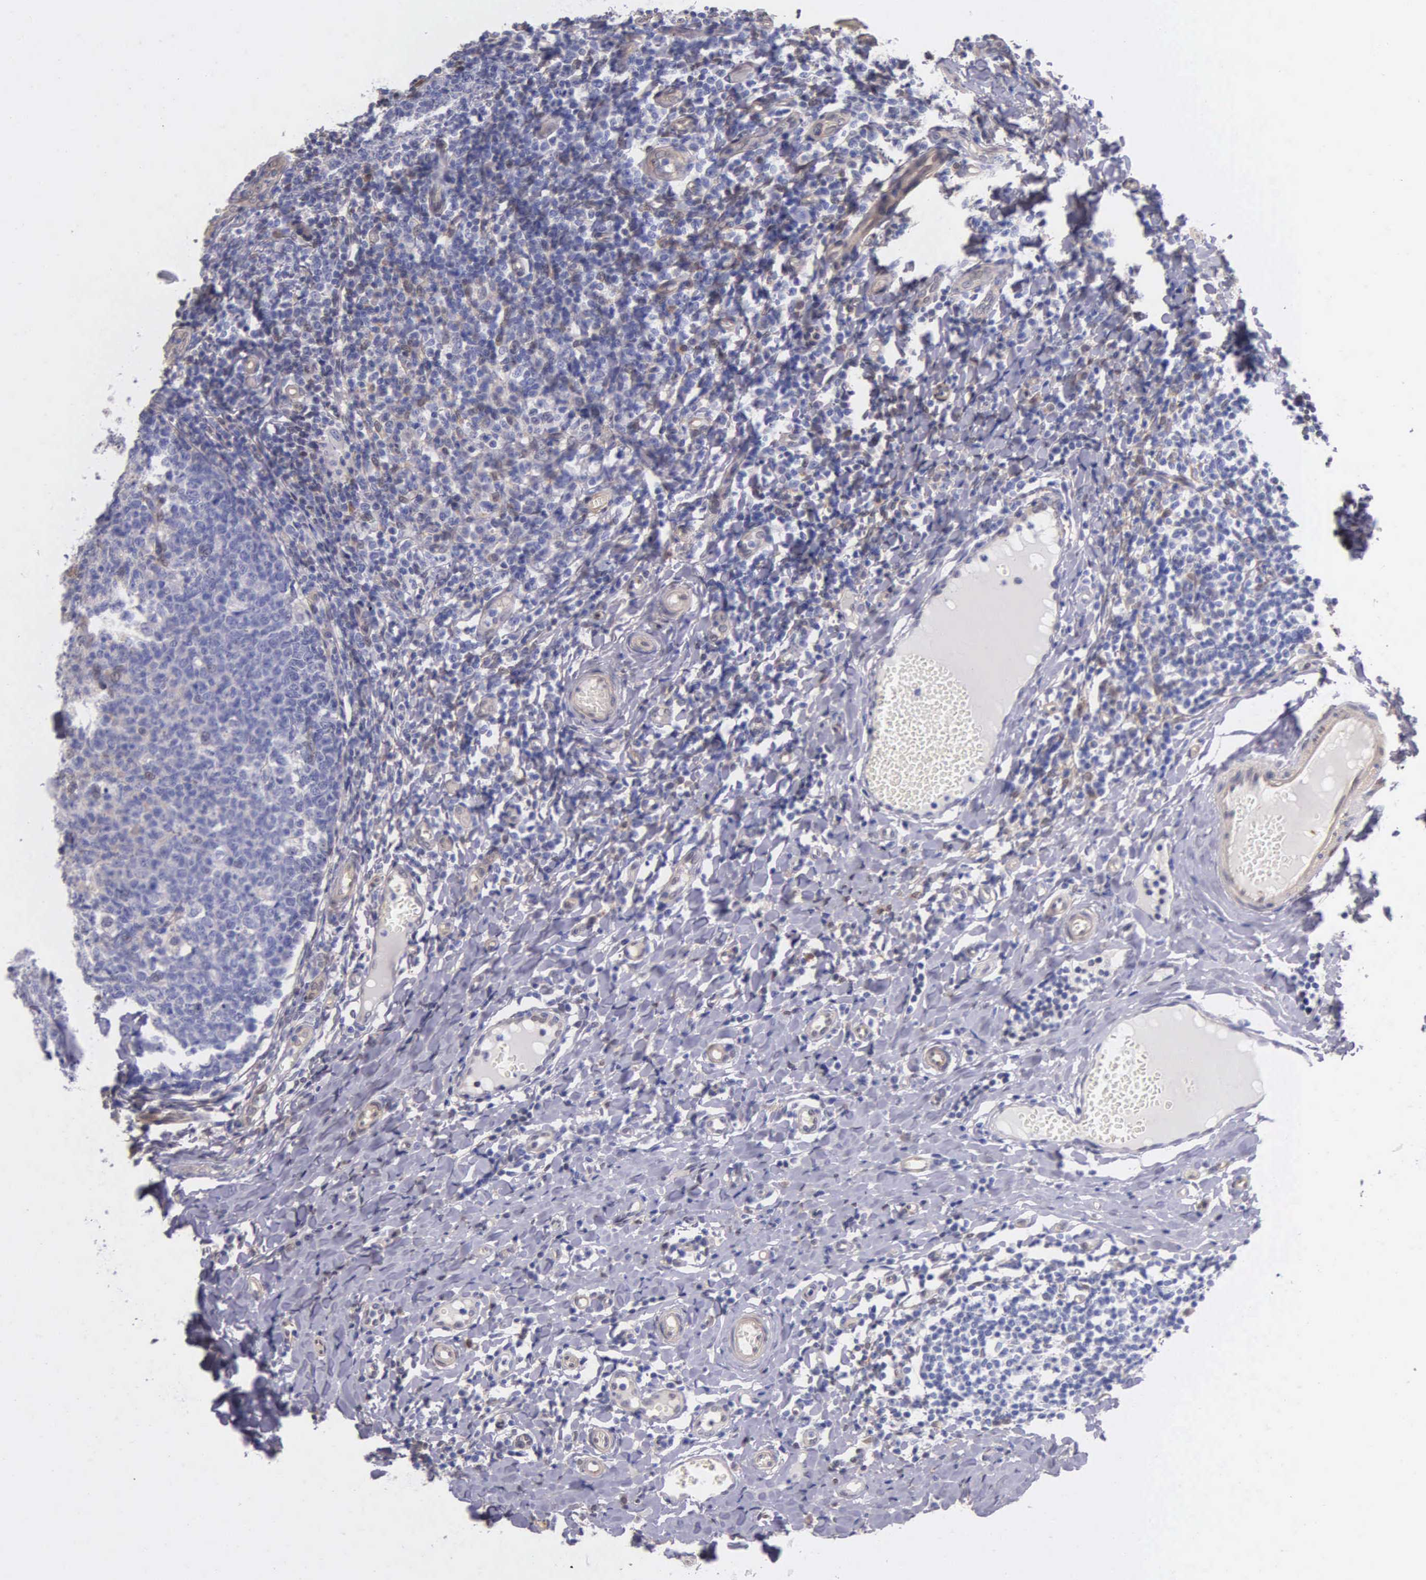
{"staining": {"intensity": "weak", "quantity": "<25%", "location": "cytoplasmic/membranous"}, "tissue": "tonsil", "cell_type": "Germinal center cells", "image_type": "normal", "snomed": [{"axis": "morphology", "description": "Normal tissue, NOS"}, {"axis": "topography", "description": "Tonsil"}], "caption": "High power microscopy micrograph of an immunohistochemistry image of benign tonsil, revealing no significant expression in germinal center cells. (Brightfield microscopy of DAB (3,3'-diaminobenzidine) immunohistochemistry at high magnification).", "gene": "GSTT2B", "patient": {"sex": "male", "age": 6}}